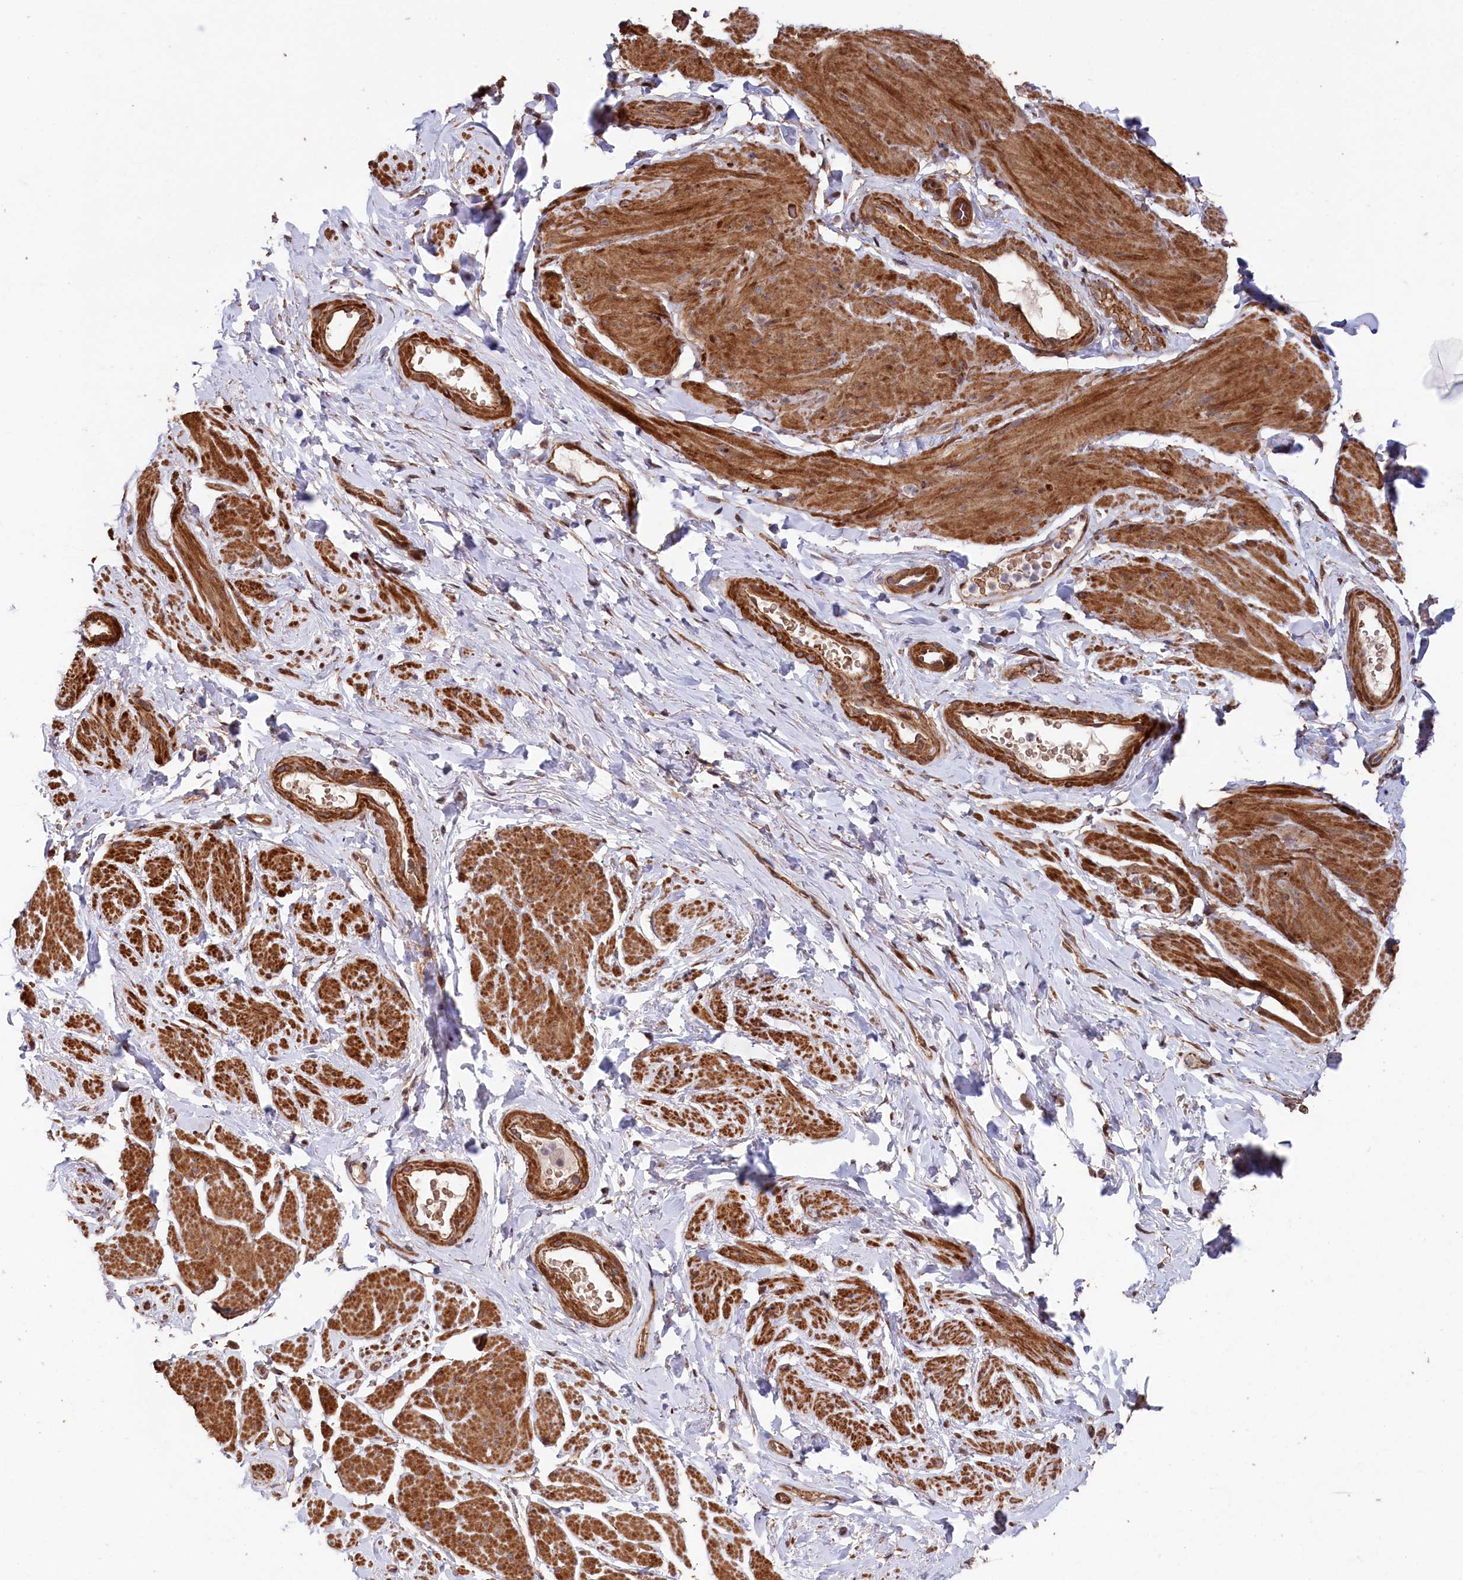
{"staining": {"intensity": "strong", "quantity": ">75%", "location": "cytoplasmic/membranous"}, "tissue": "smooth muscle", "cell_type": "Smooth muscle cells", "image_type": "normal", "snomed": [{"axis": "morphology", "description": "Normal tissue, NOS"}, {"axis": "topography", "description": "Smooth muscle"}, {"axis": "topography", "description": "Peripheral nerve tissue"}], "caption": "A high-resolution micrograph shows IHC staining of unremarkable smooth muscle, which demonstrates strong cytoplasmic/membranous expression in about >75% of smooth muscle cells.", "gene": "TNKS1BP1", "patient": {"sex": "male", "age": 69}}